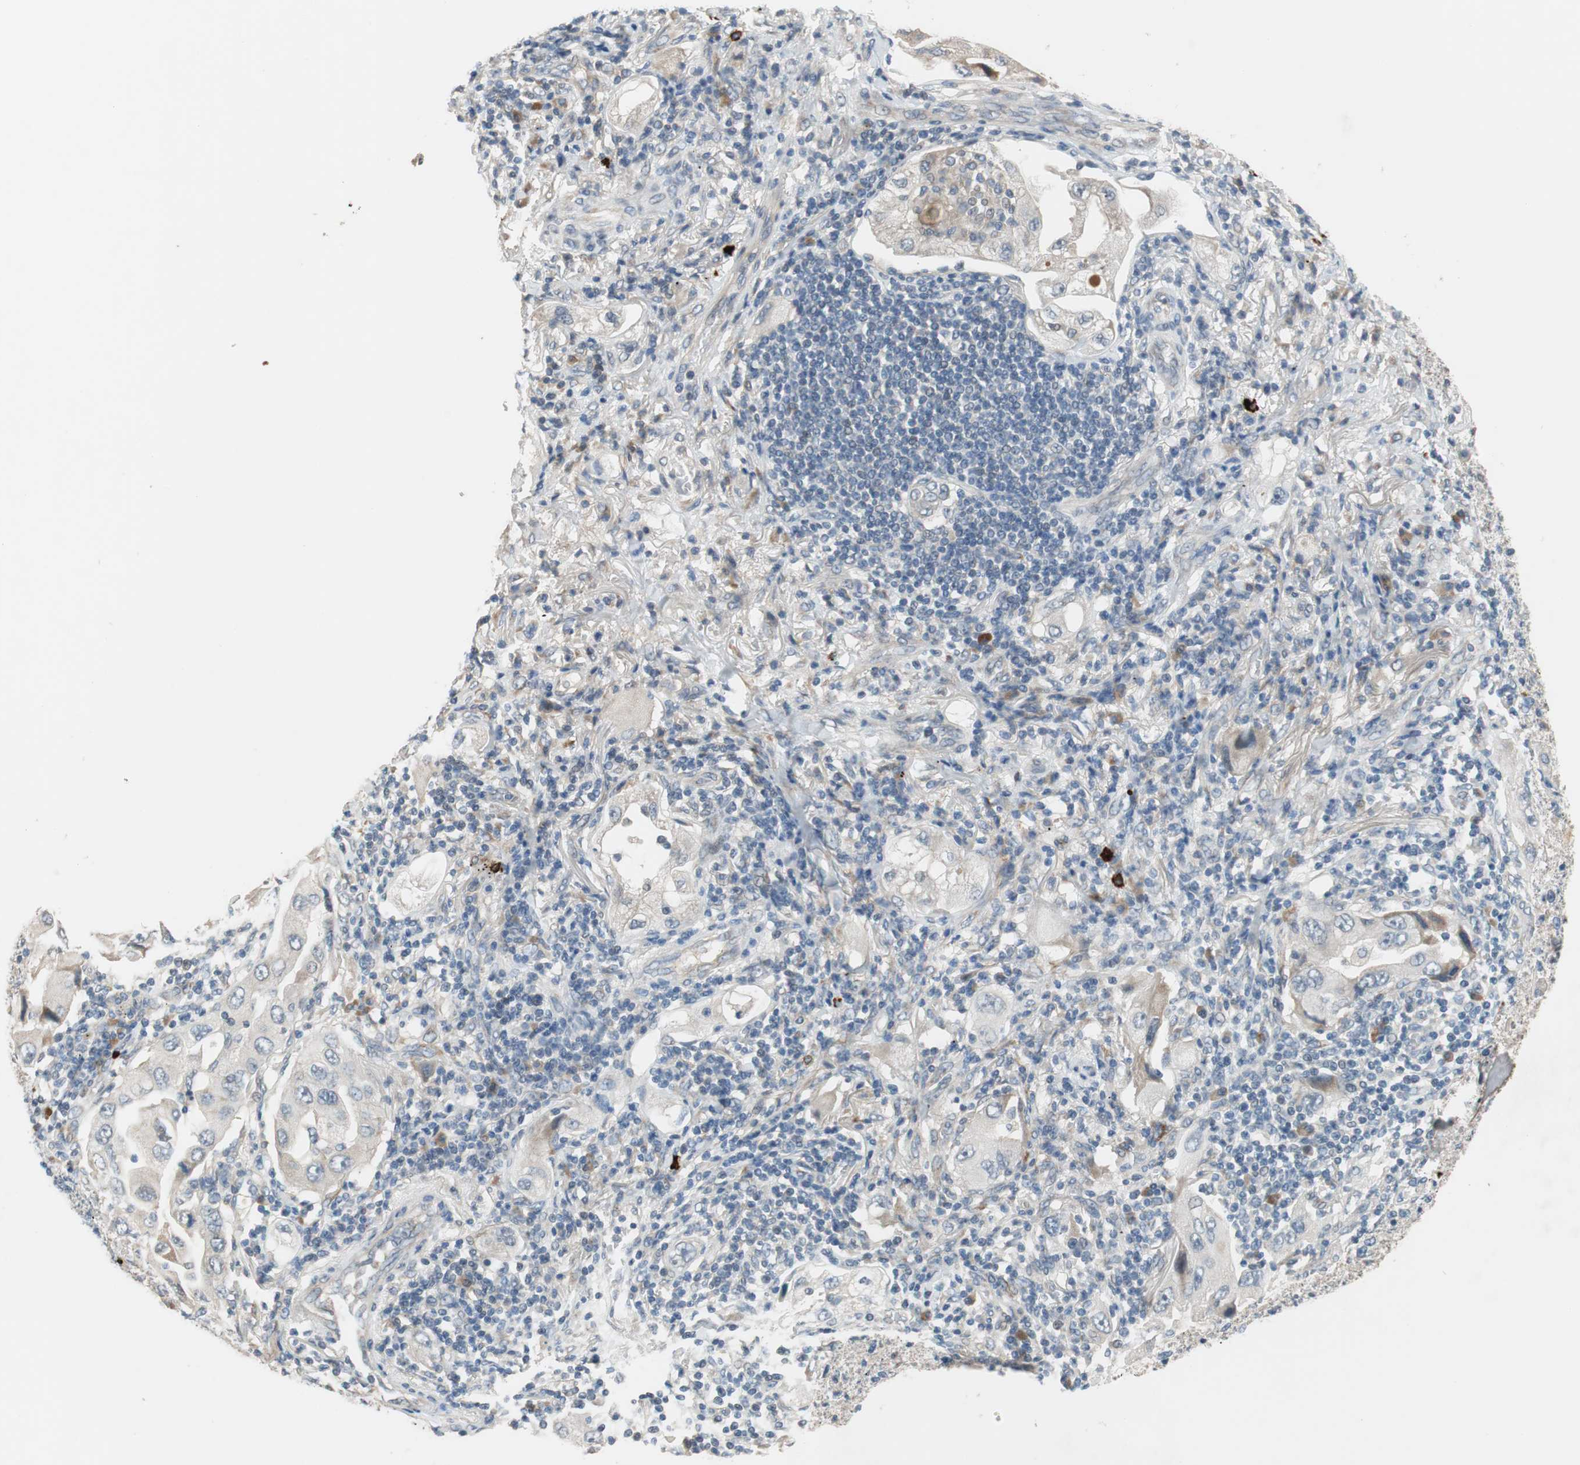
{"staining": {"intensity": "negative", "quantity": "none", "location": "none"}, "tissue": "lung cancer", "cell_type": "Tumor cells", "image_type": "cancer", "snomed": [{"axis": "morphology", "description": "Adenocarcinoma, NOS"}, {"axis": "topography", "description": "Lung"}], "caption": "High magnification brightfield microscopy of lung cancer stained with DAB (brown) and counterstained with hematoxylin (blue): tumor cells show no significant positivity.", "gene": "COL12A1", "patient": {"sex": "female", "age": 65}}